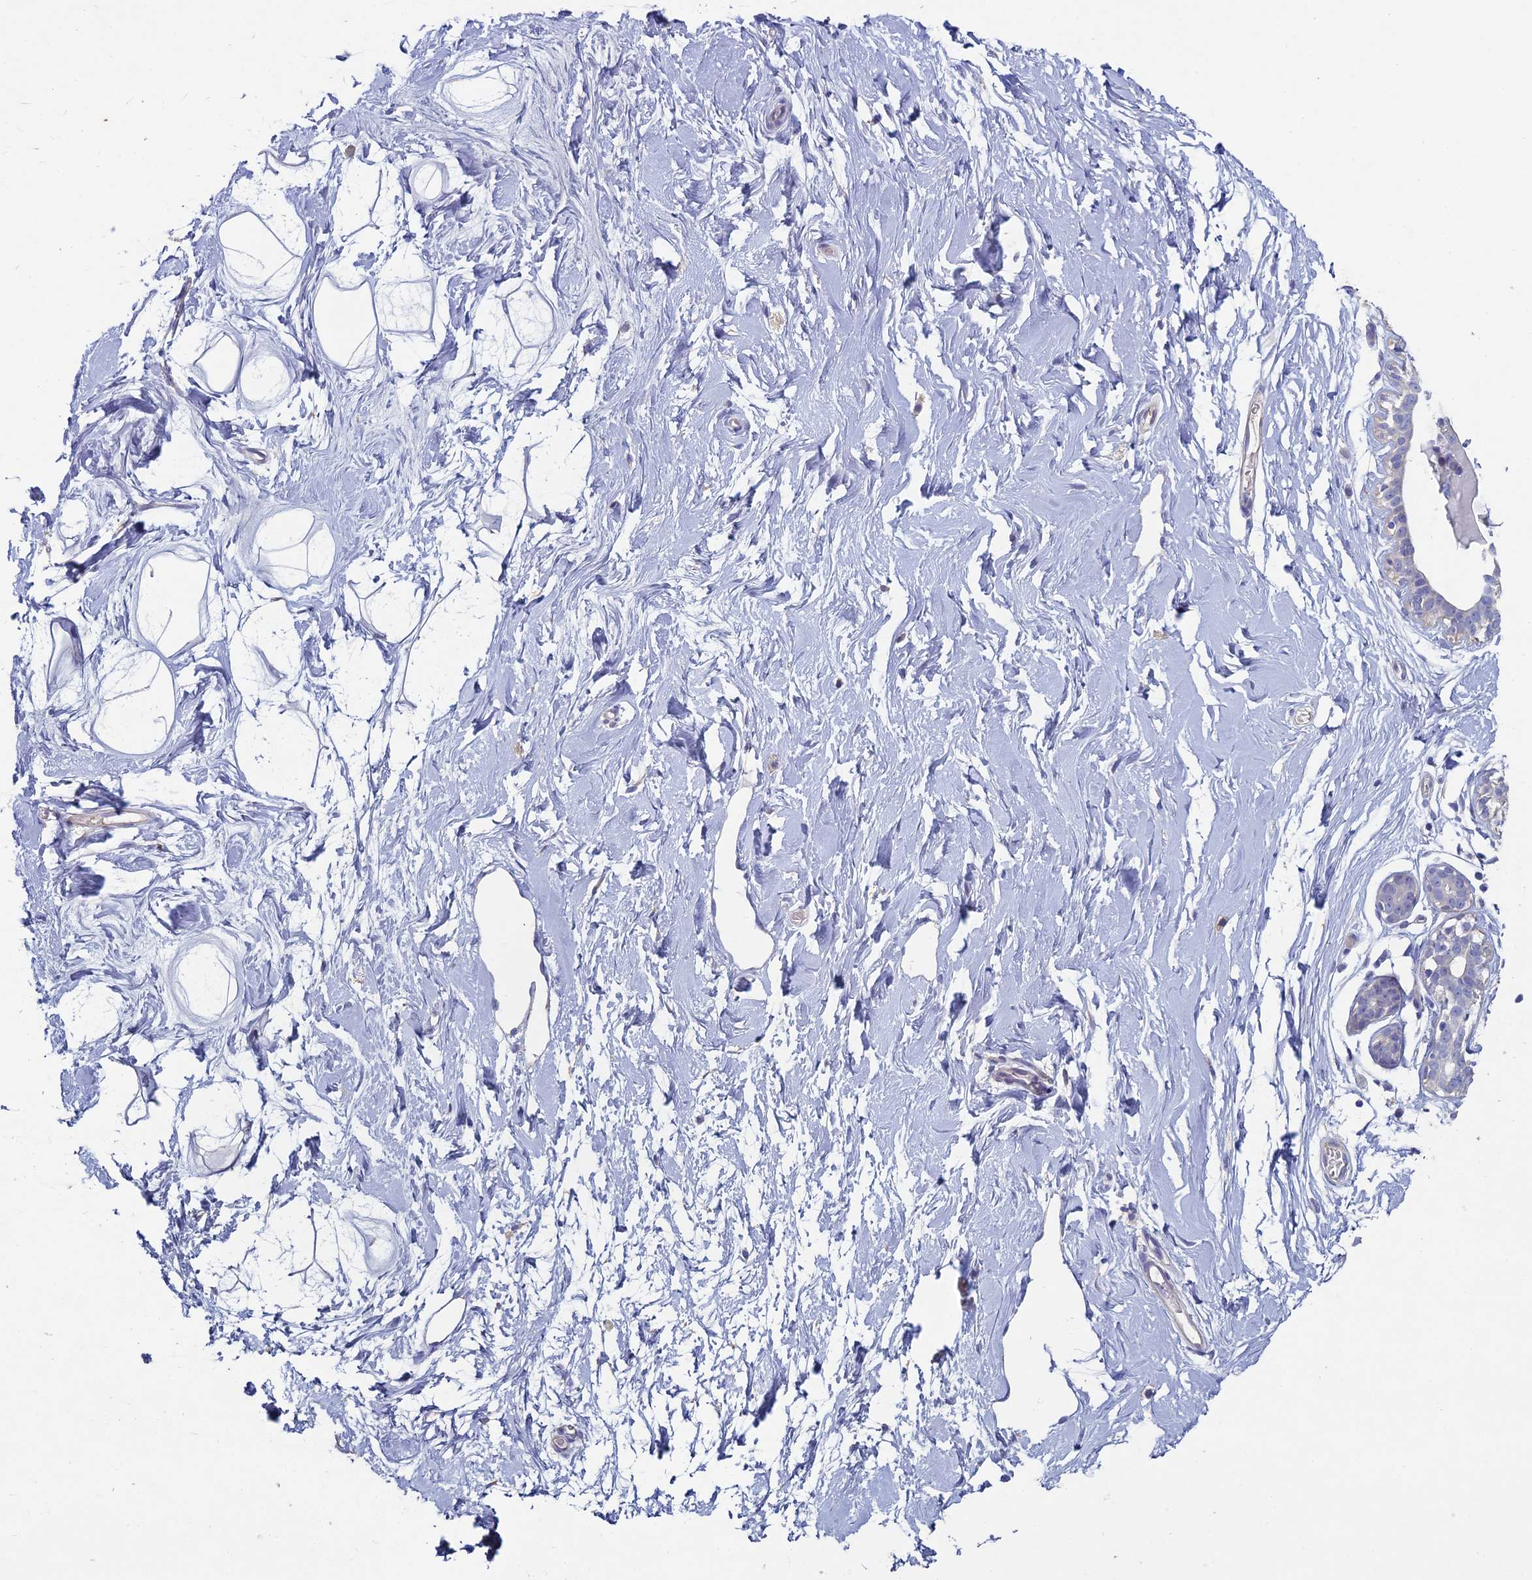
{"staining": {"intensity": "negative", "quantity": "none", "location": "none"}, "tissue": "breast", "cell_type": "Adipocytes", "image_type": "normal", "snomed": [{"axis": "morphology", "description": "Normal tissue, NOS"}, {"axis": "morphology", "description": "Adenoma, NOS"}, {"axis": "topography", "description": "Breast"}], "caption": "This image is of unremarkable breast stained with immunohistochemistry to label a protein in brown with the nuclei are counter-stained blue. There is no staining in adipocytes.", "gene": "NCAM1", "patient": {"sex": "female", "age": 23}}